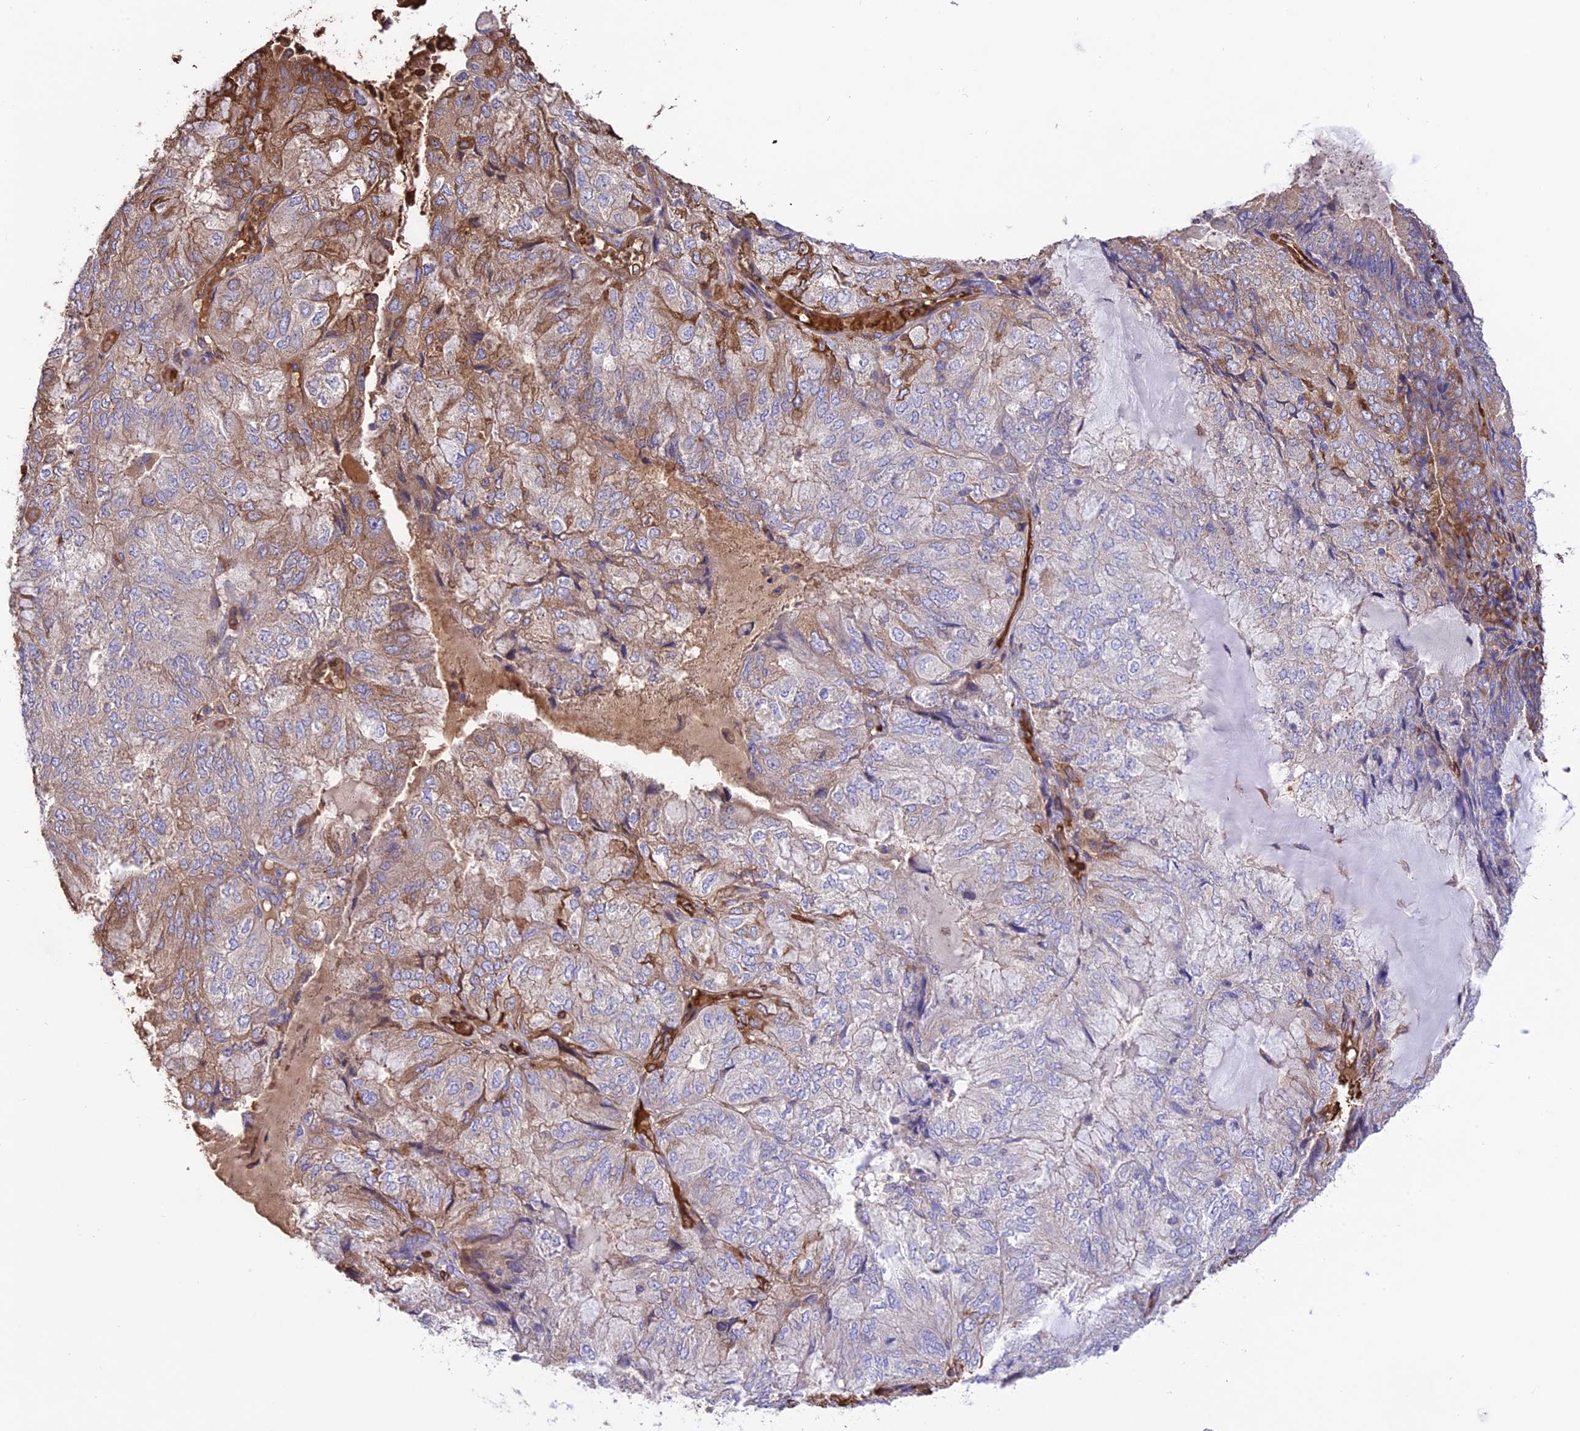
{"staining": {"intensity": "moderate", "quantity": "25%-75%", "location": "cytoplasmic/membranous"}, "tissue": "endometrial cancer", "cell_type": "Tumor cells", "image_type": "cancer", "snomed": [{"axis": "morphology", "description": "Adenocarcinoma, NOS"}, {"axis": "topography", "description": "Endometrium"}], "caption": "This is a micrograph of immunohistochemistry staining of endometrial cancer (adenocarcinoma), which shows moderate staining in the cytoplasmic/membranous of tumor cells.", "gene": "TTC4", "patient": {"sex": "female", "age": 81}}